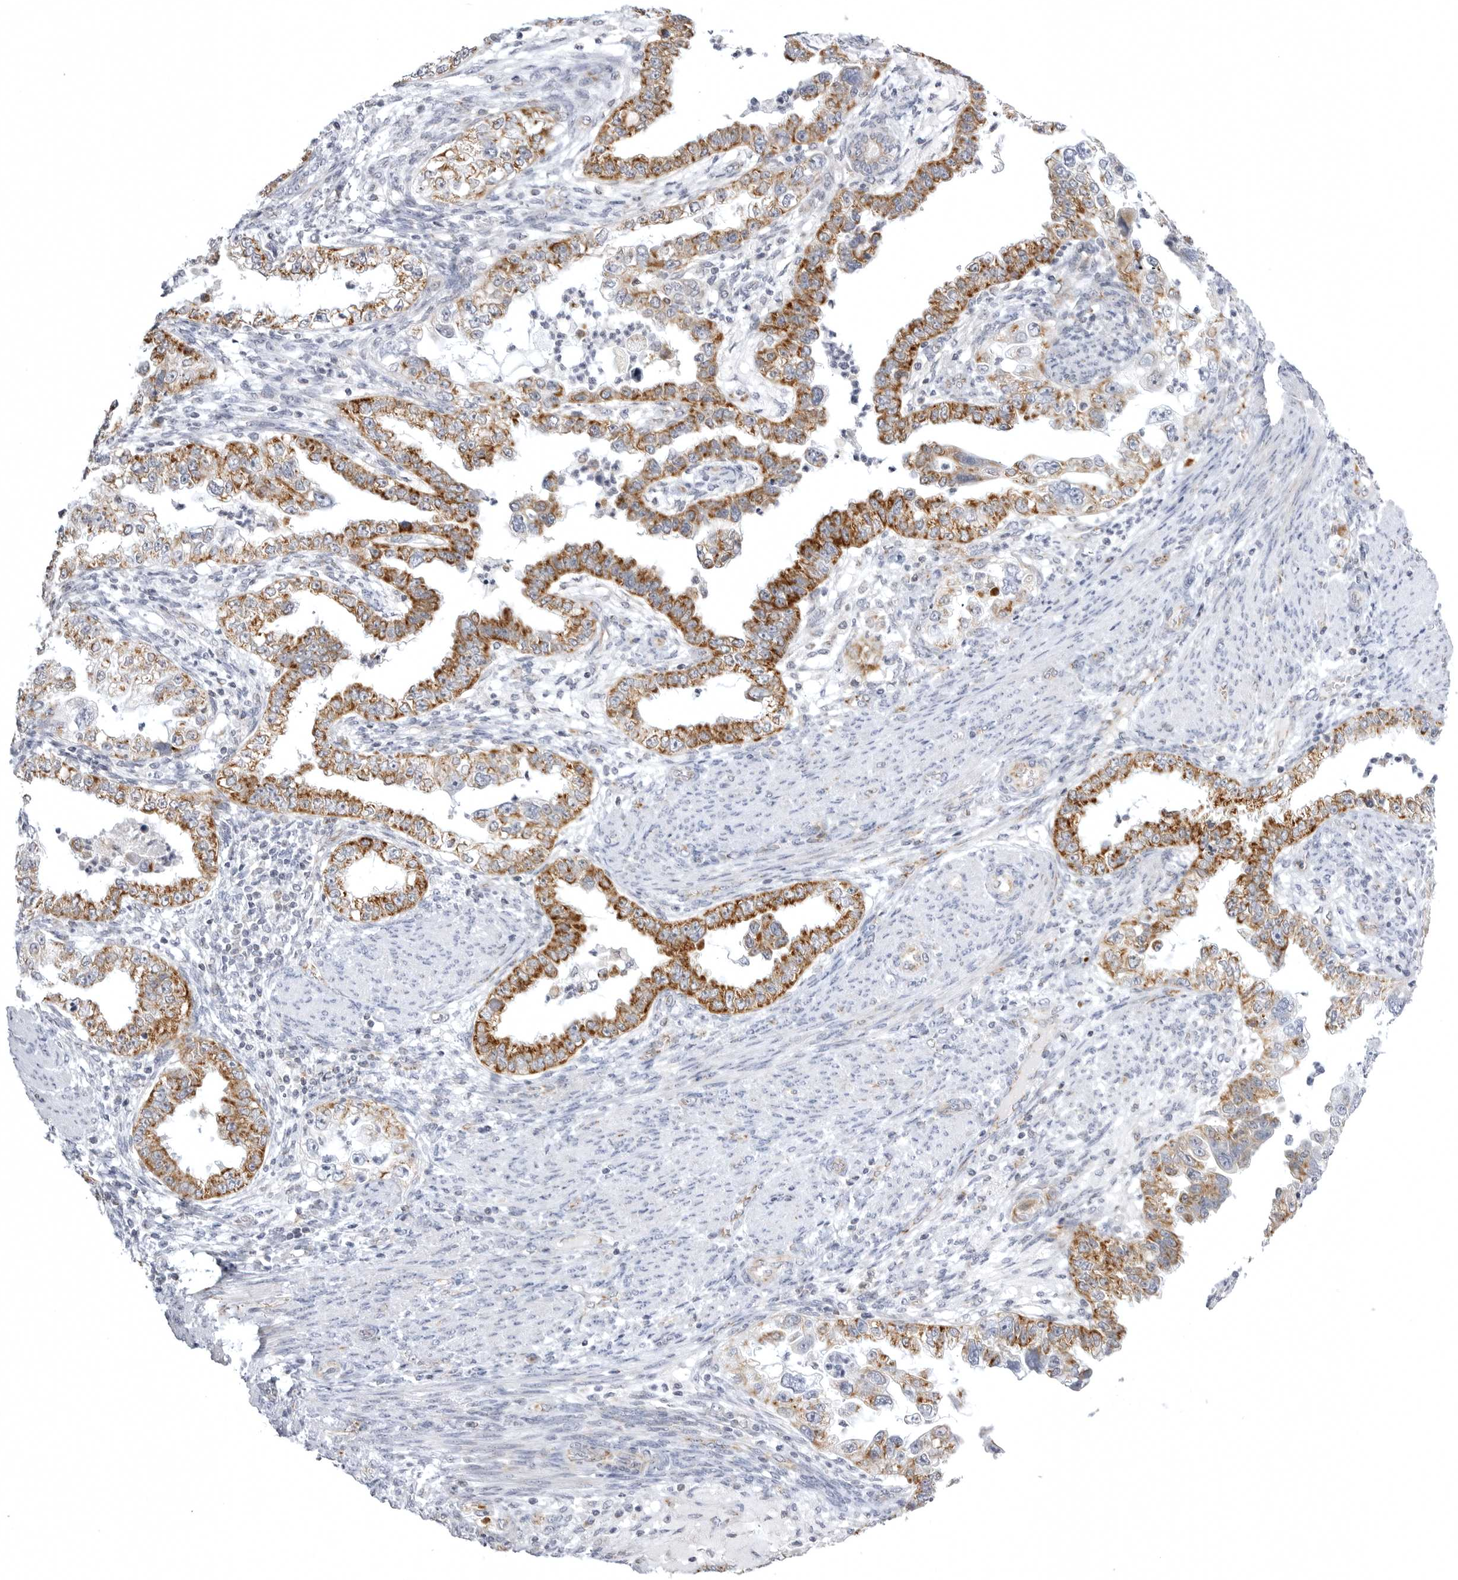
{"staining": {"intensity": "strong", "quantity": "25%-75%", "location": "cytoplasmic/membranous"}, "tissue": "endometrial cancer", "cell_type": "Tumor cells", "image_type": "cancer", "snomed": [{"axis": "morphology", "description": "Adenocarcinoma, NOS"}, {"axis": "topography", "description": "Endometrium"}], "caption": "Strong cytoplasmic/membranous protein positivity is appreciated in about 25%-75% of tumor cells in endometrial cancer (adenocarcinoma).", "gene": "TUFM", "patient": {"sex": "female", "age": 85}}